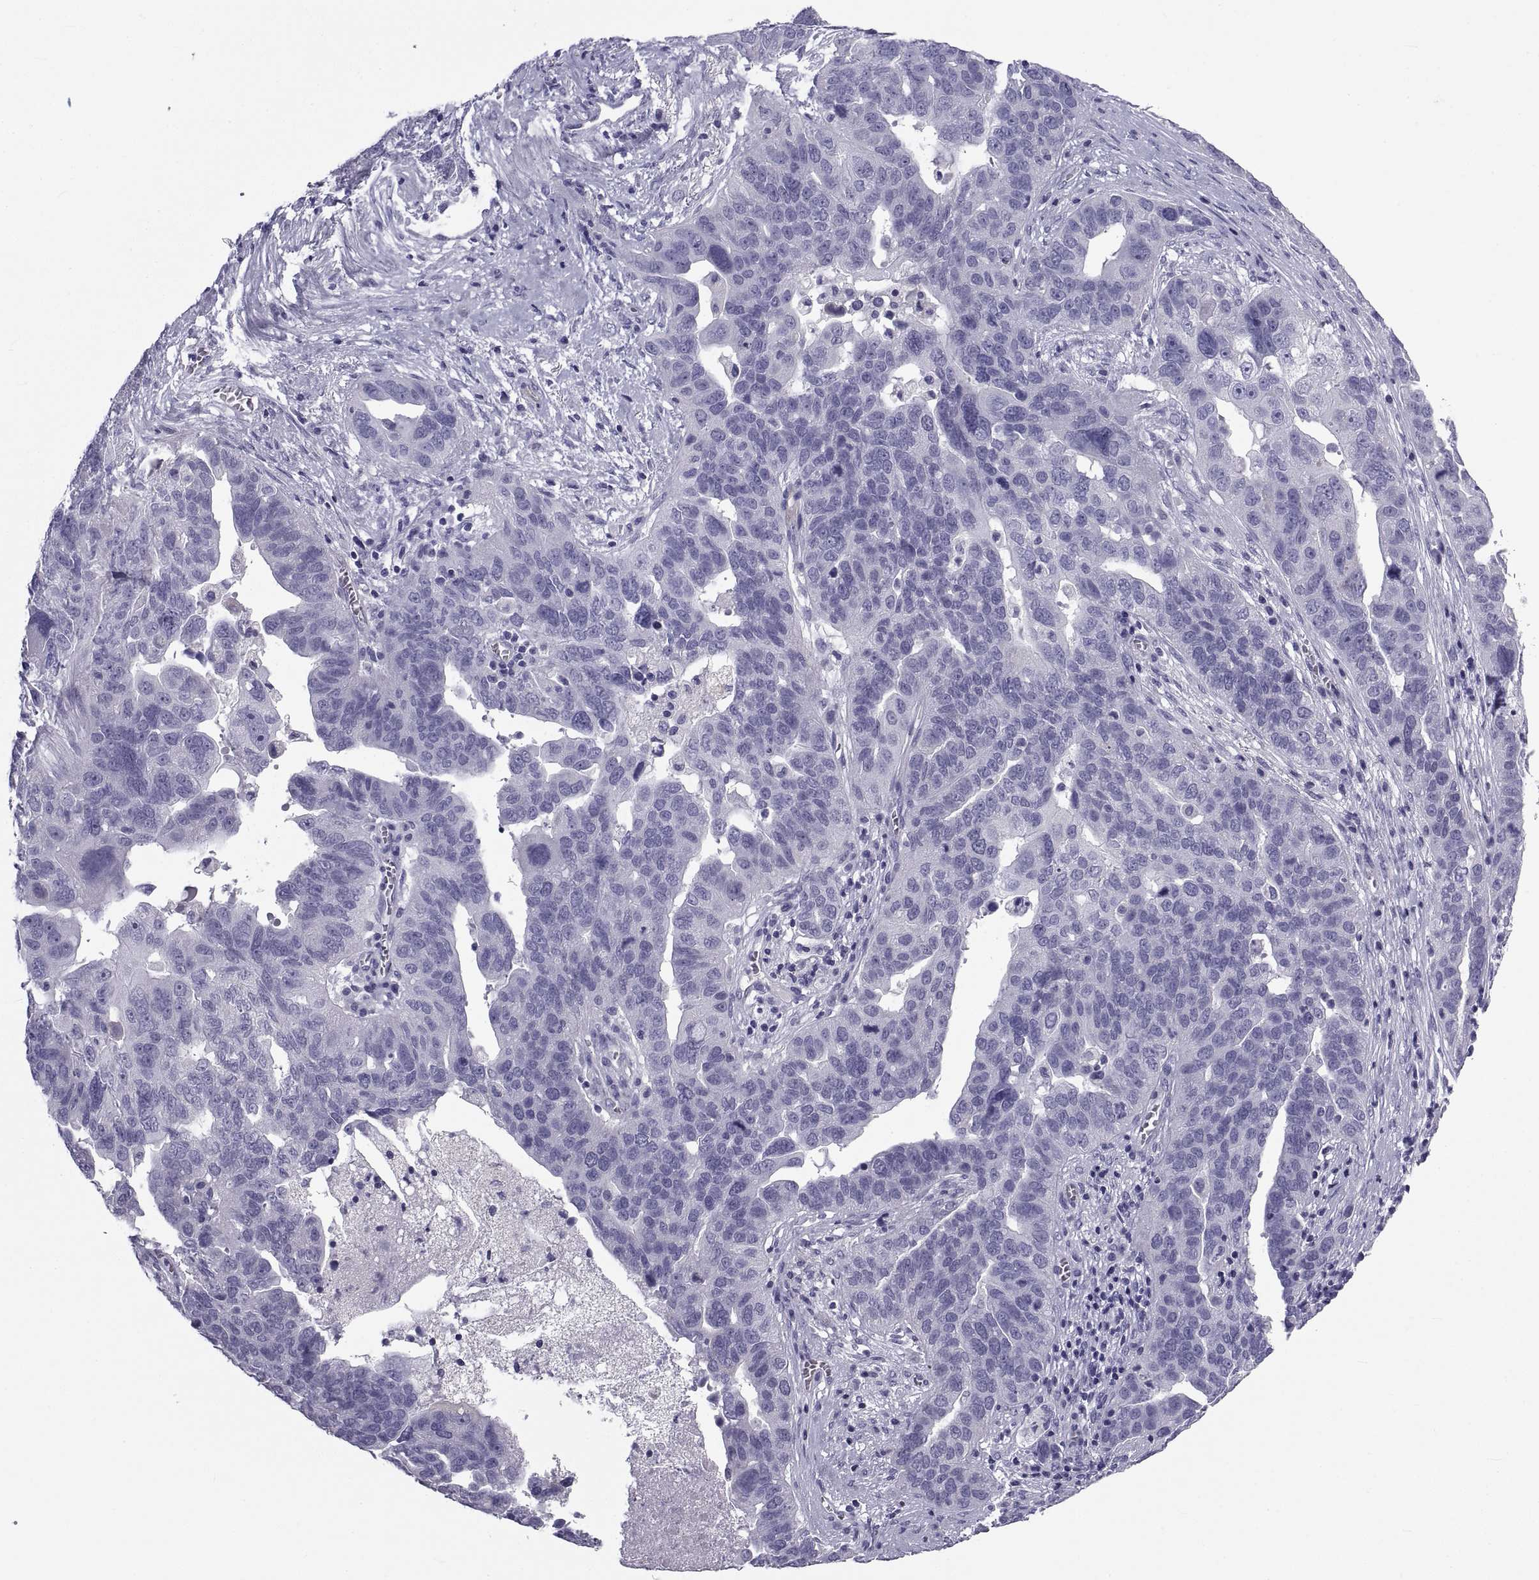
{"staining": {"intensity": "negative", "quantity": "none", "location": "none"}, "tissue": "ovarian cancer", "cell_type": "Tumor cells", "image_type": "cancer", "snomed": [{"axis": "morphology", "description": "Carcinoma, endometroid"}, {"axis": "topography", "description": "Soft tissue"}, {"axis": "topography", "description": "Ovary"}], "caption": "Micrograph shows no significant protein staining in tumor cells of ovarian endometroid carcinoma. The staining is performed using DAB (3,3'-diaminobenzidine) brown chromogen with nuclei counter-stained in using hematoxylin.", "gene": "NPTX2", "patient": {"sex": "female", "age": 52}}